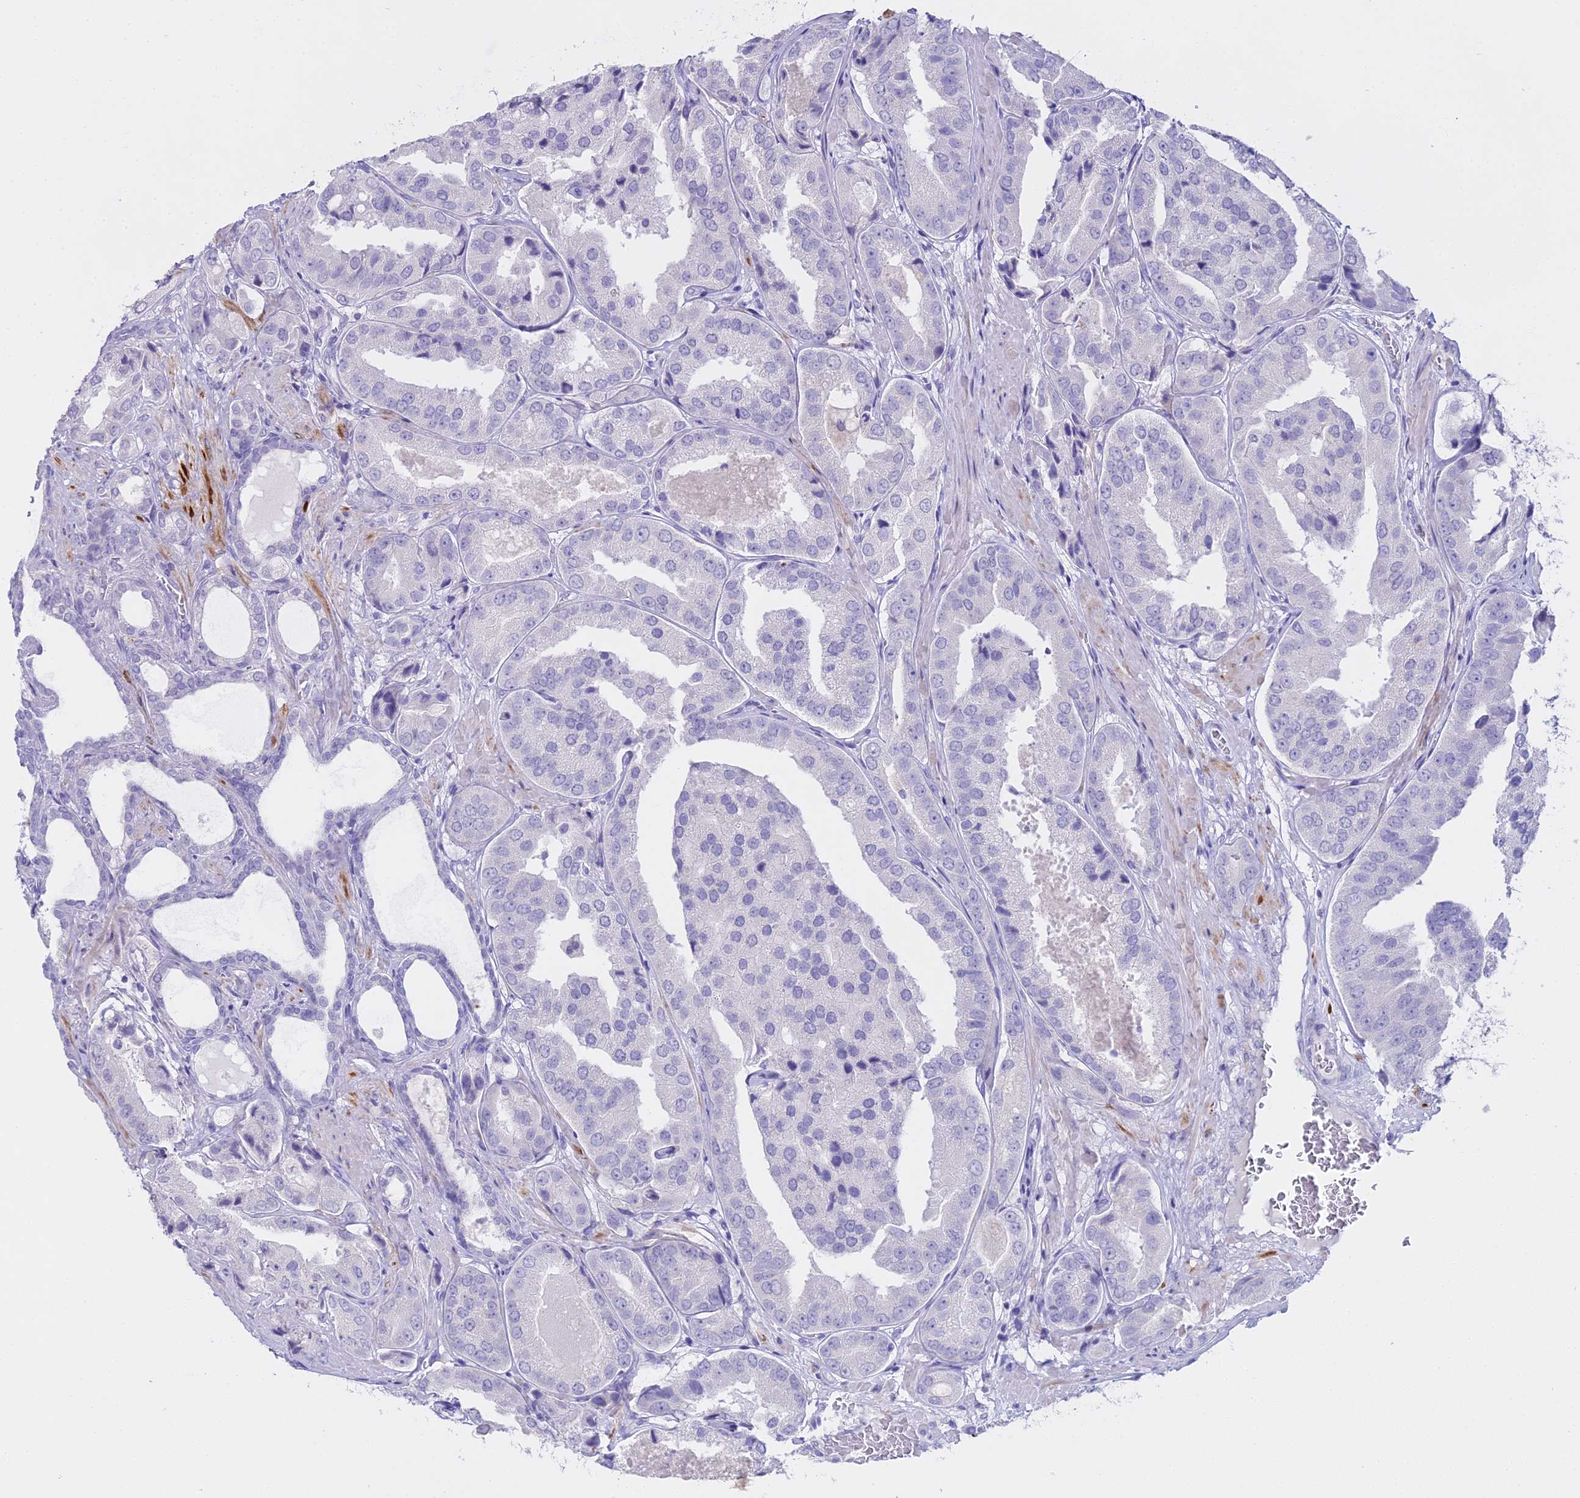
{"staining": {"intensity": "negative", "quantity": "none", "location": "none"}, "tissue": "prostate cancer", "cell_type": "Tumor cells", "image_type": "cancer", "snomed": [{"axis": "morphology", "description": "Adenocarcinoma, High grade"}, {"axis": "topography", "description": "Prostate"}], "caption": "Tumor cells show no significant protein staining in prostate adenocarcinoma (high-grade).", "gene": "ALPP", "patient": {"sex": "male", "age": 63}}